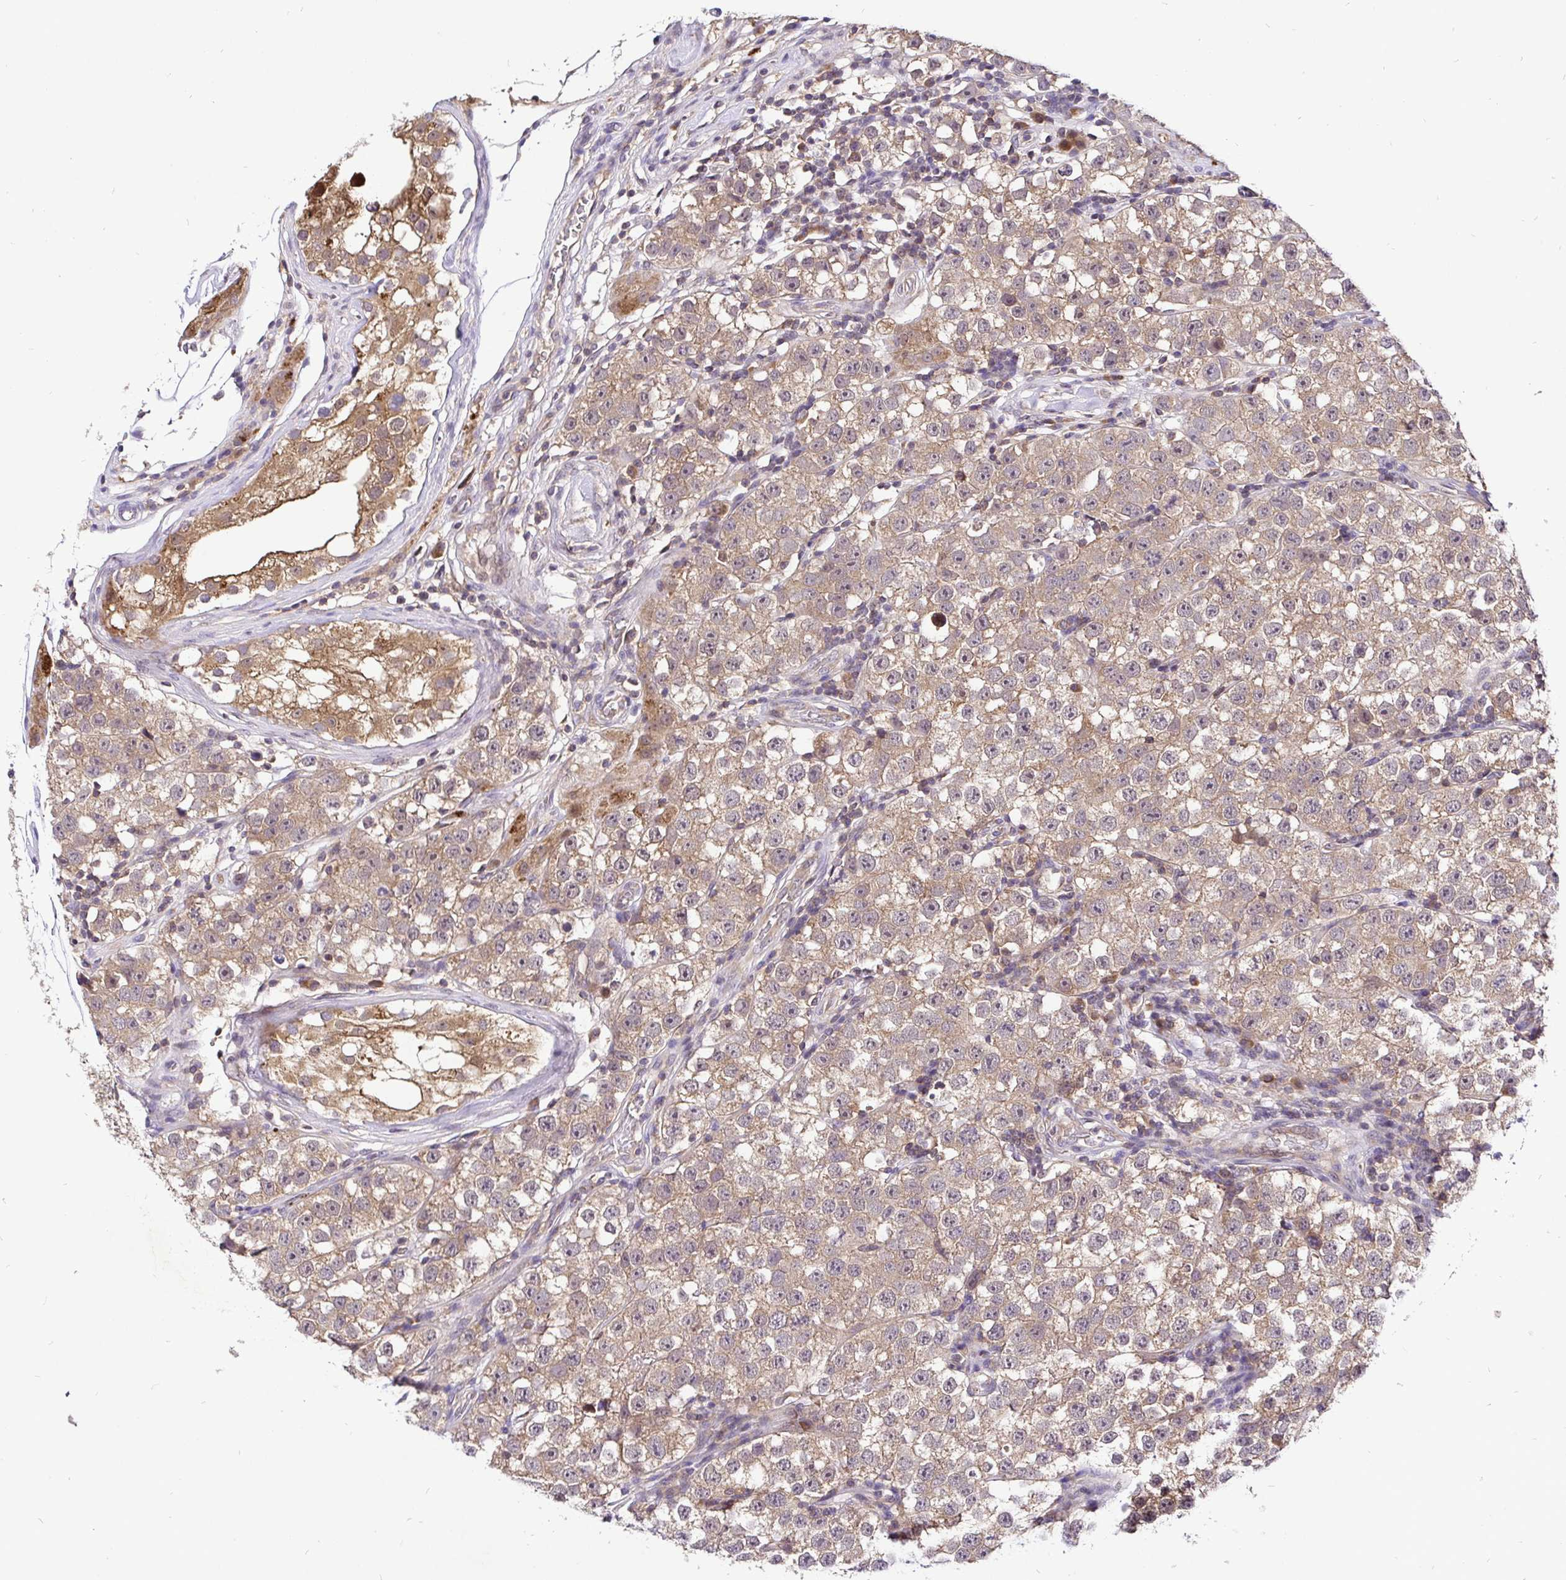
{"staining": {"intensity": "moderate", "quantity": ">75%", "location": "cytoplasmic/membranous"}, "tissue": "testis cancer", "cell_type": "Tumor cells", "image_type": "cancer", "snomed": [{"axis": "morphology", "description": "Seminoma, NOS"}, {"axis": "topography", "description": "Testis"}], "caption": "The photomicrograph exhibits staining of testis cancer, revealing moderate cytoplasmic/membranous protein staining (brown color) within tumor cells.", "gene": "UBE2M", "patient": {"sex": "male", "age": 34}}